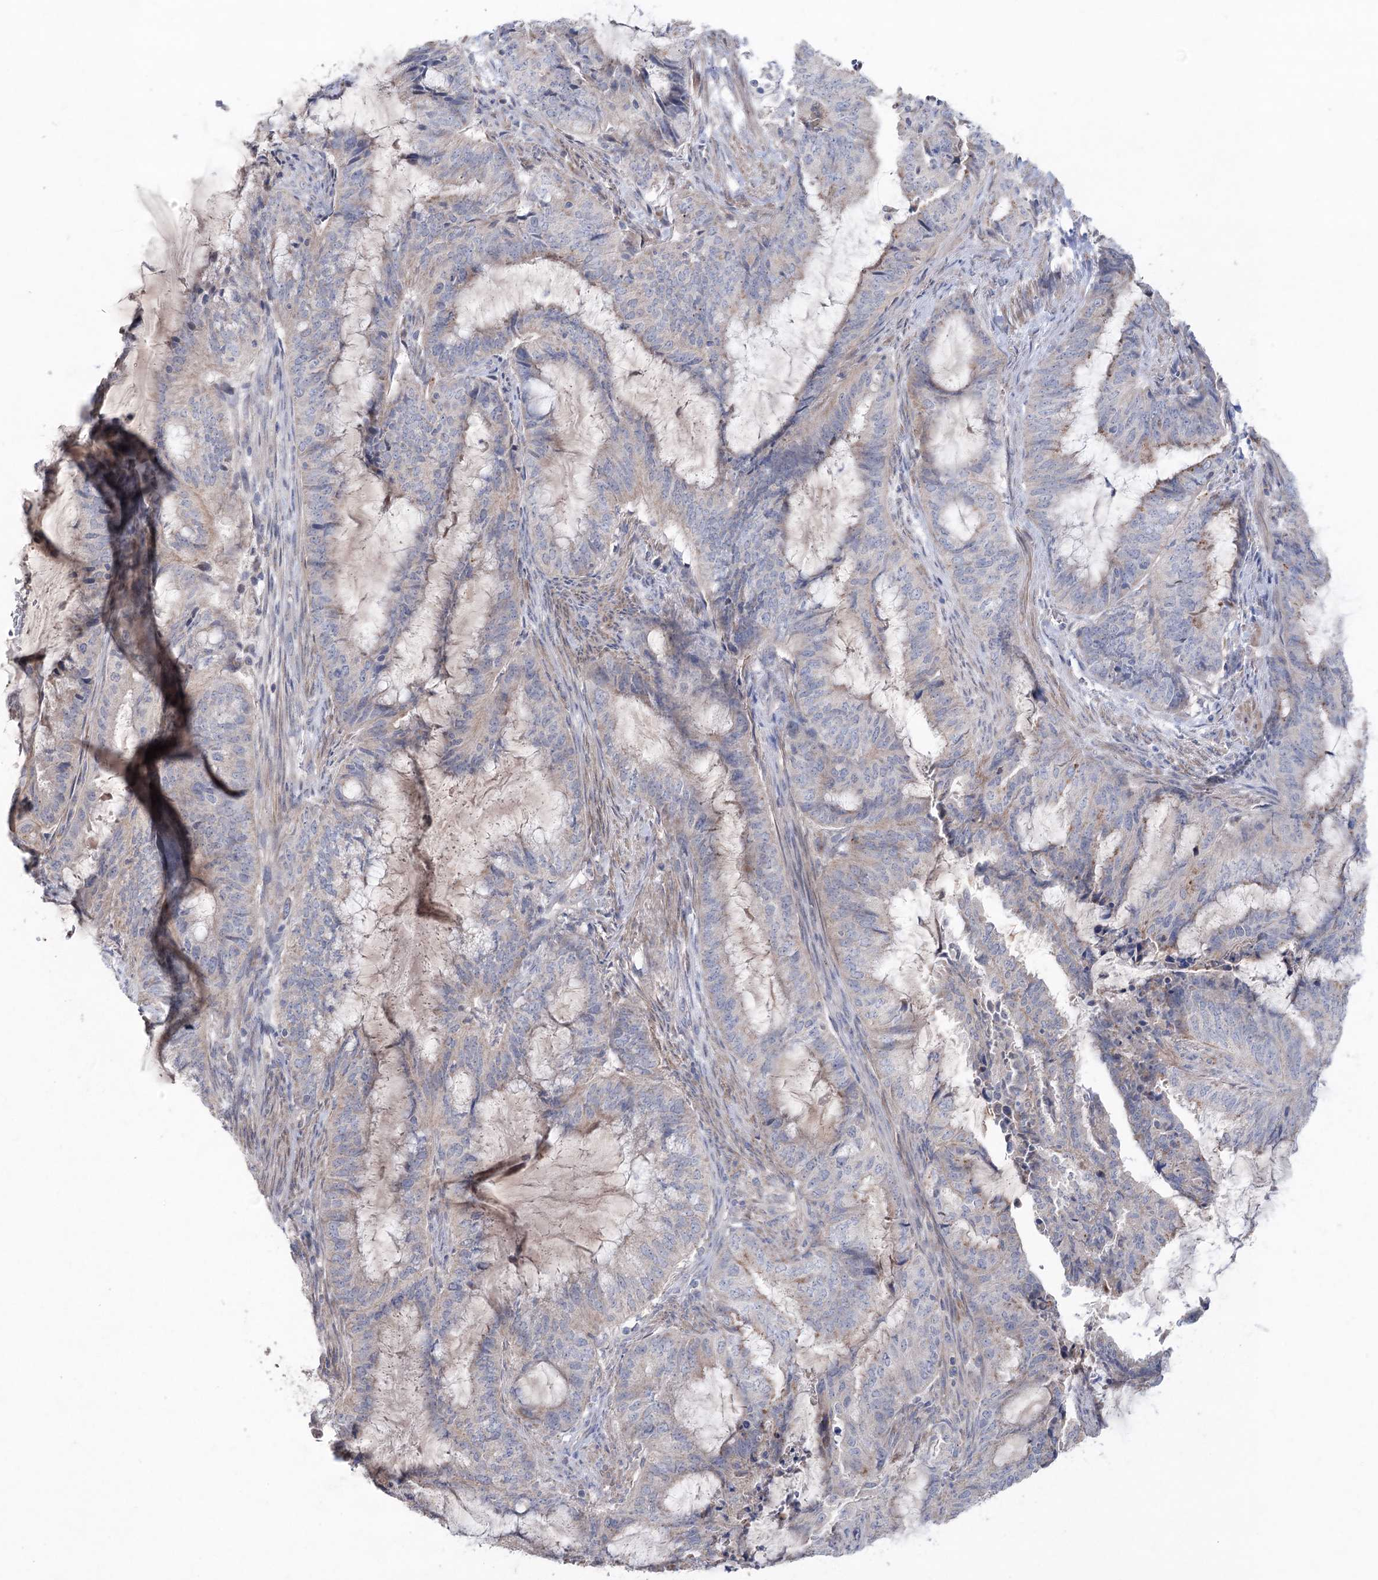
{"staining": {"intensity": "weak", "quantity": "<25%", "location": "cytoplasmic/membranous"}, "tissue": "endometrial cancer", "cell_type": "Tumor cells", "image_type": "cancer", "snomed": [{"axis": "morphology", "description": "Adenocarcinoma, NOS"}, {"axis": "topography", "description": "Endometrium"}], "caption": "The photomicrograph exhibits no staining of tumor cells in endometrial cancer (adenocarcinoma). The staining is performed using DAB (3,3'-diaminobenzidine) brown chromogen with nuclei counter-stained in using hematoxylin.", "gene": "MTCH2", "patient": {"sex": "female", "age": 51}}